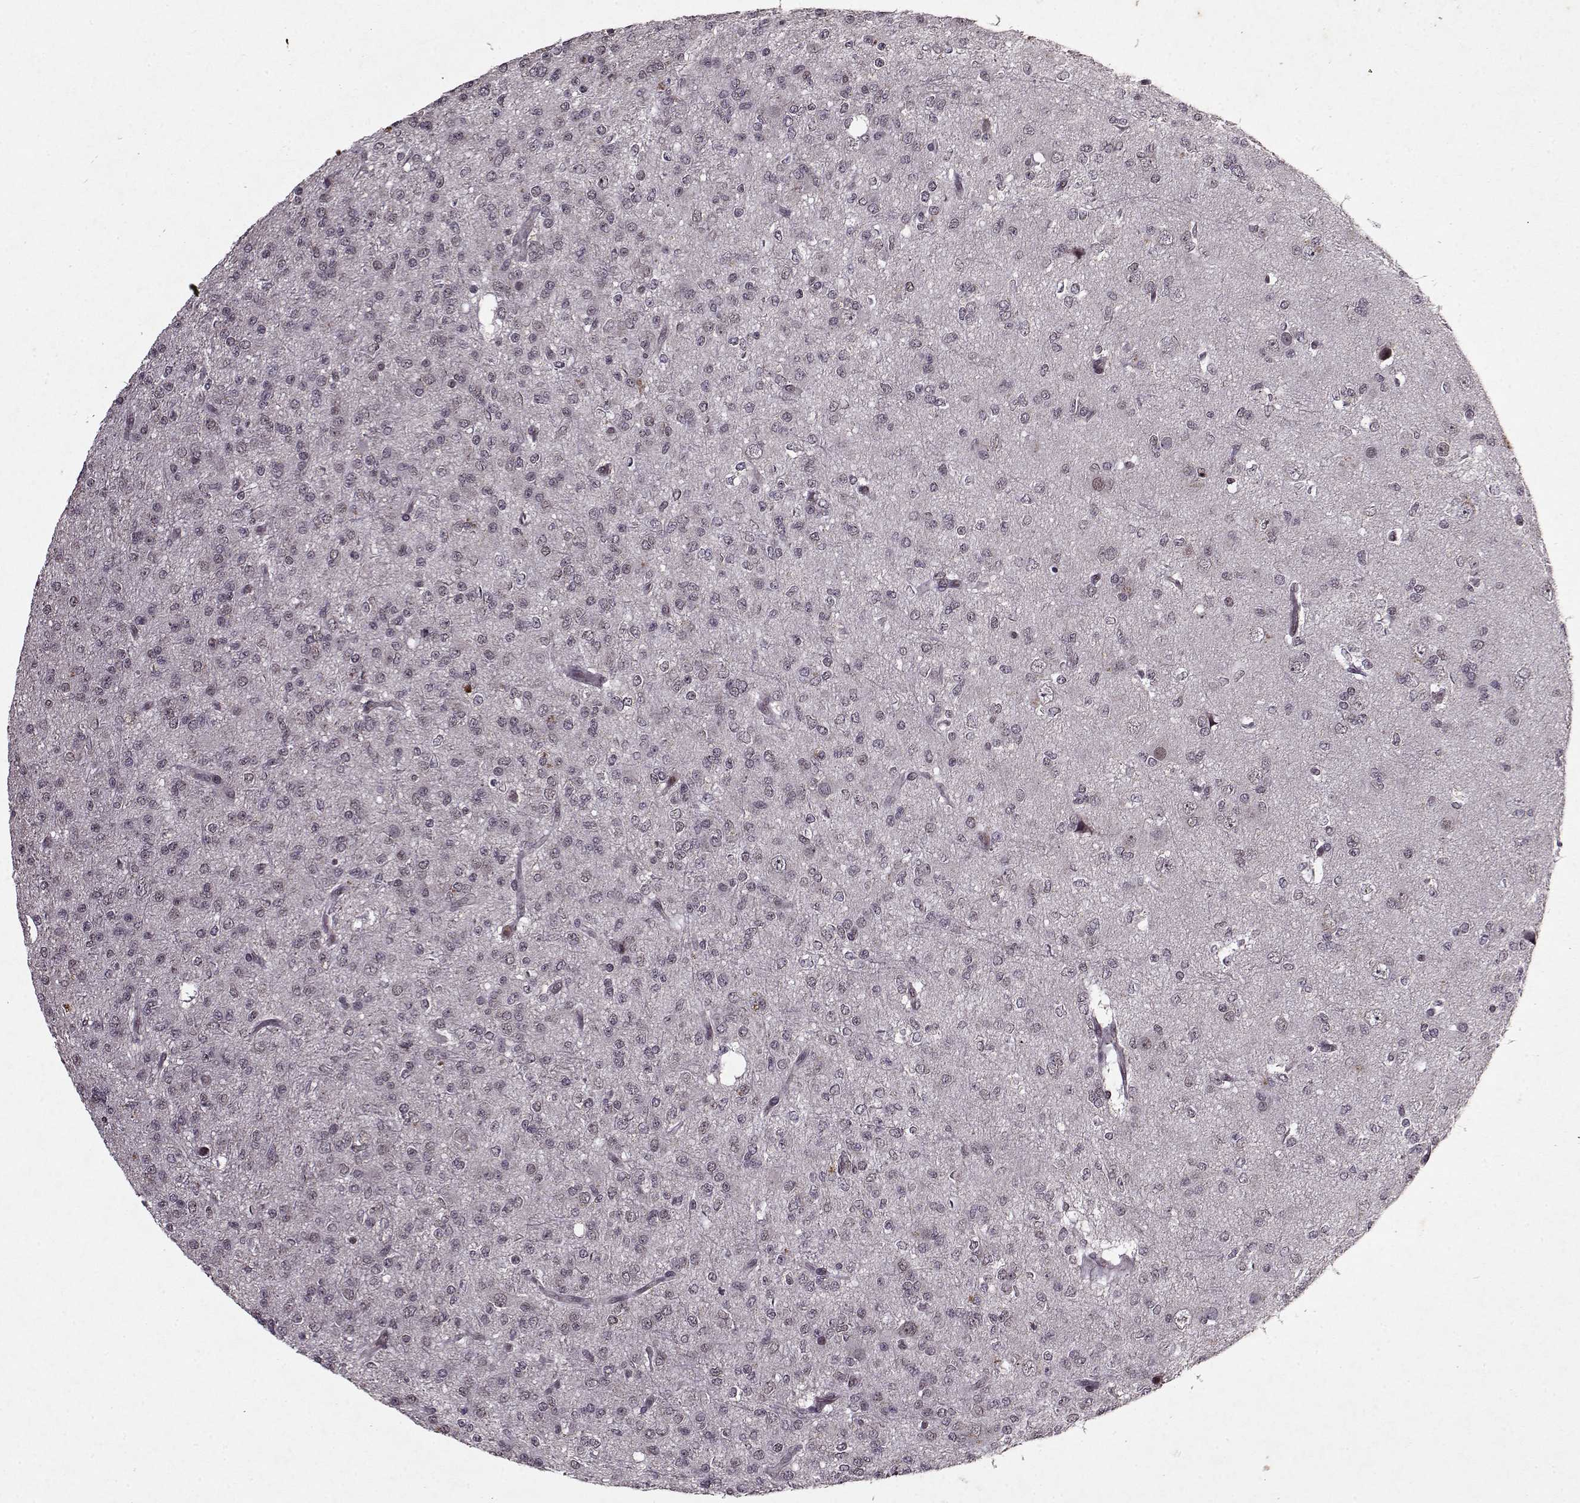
{"staining": {"intensity": "negative", "quantity": "none", "location": "none"}, "tissue": "glioma", "cell_type": "Tumor cells", "image_type": "cancer", "snomed": [{"axis": "morphology", "description": "Glioma, malignant, Low grade"}, {"axis": "topography", "description": "Brain"}], "caption": "A high-resolution micrograph shows IHC staining of glioma, which exhibits no significant positivity in tumor cells. Brightfield microscopy of immunohistochemistry stained with DAB (brown) and hematoxylin (blue), captured at high magnification.", "gene": "PSMA7", "patient": {"sex": "male", "age": 27}}